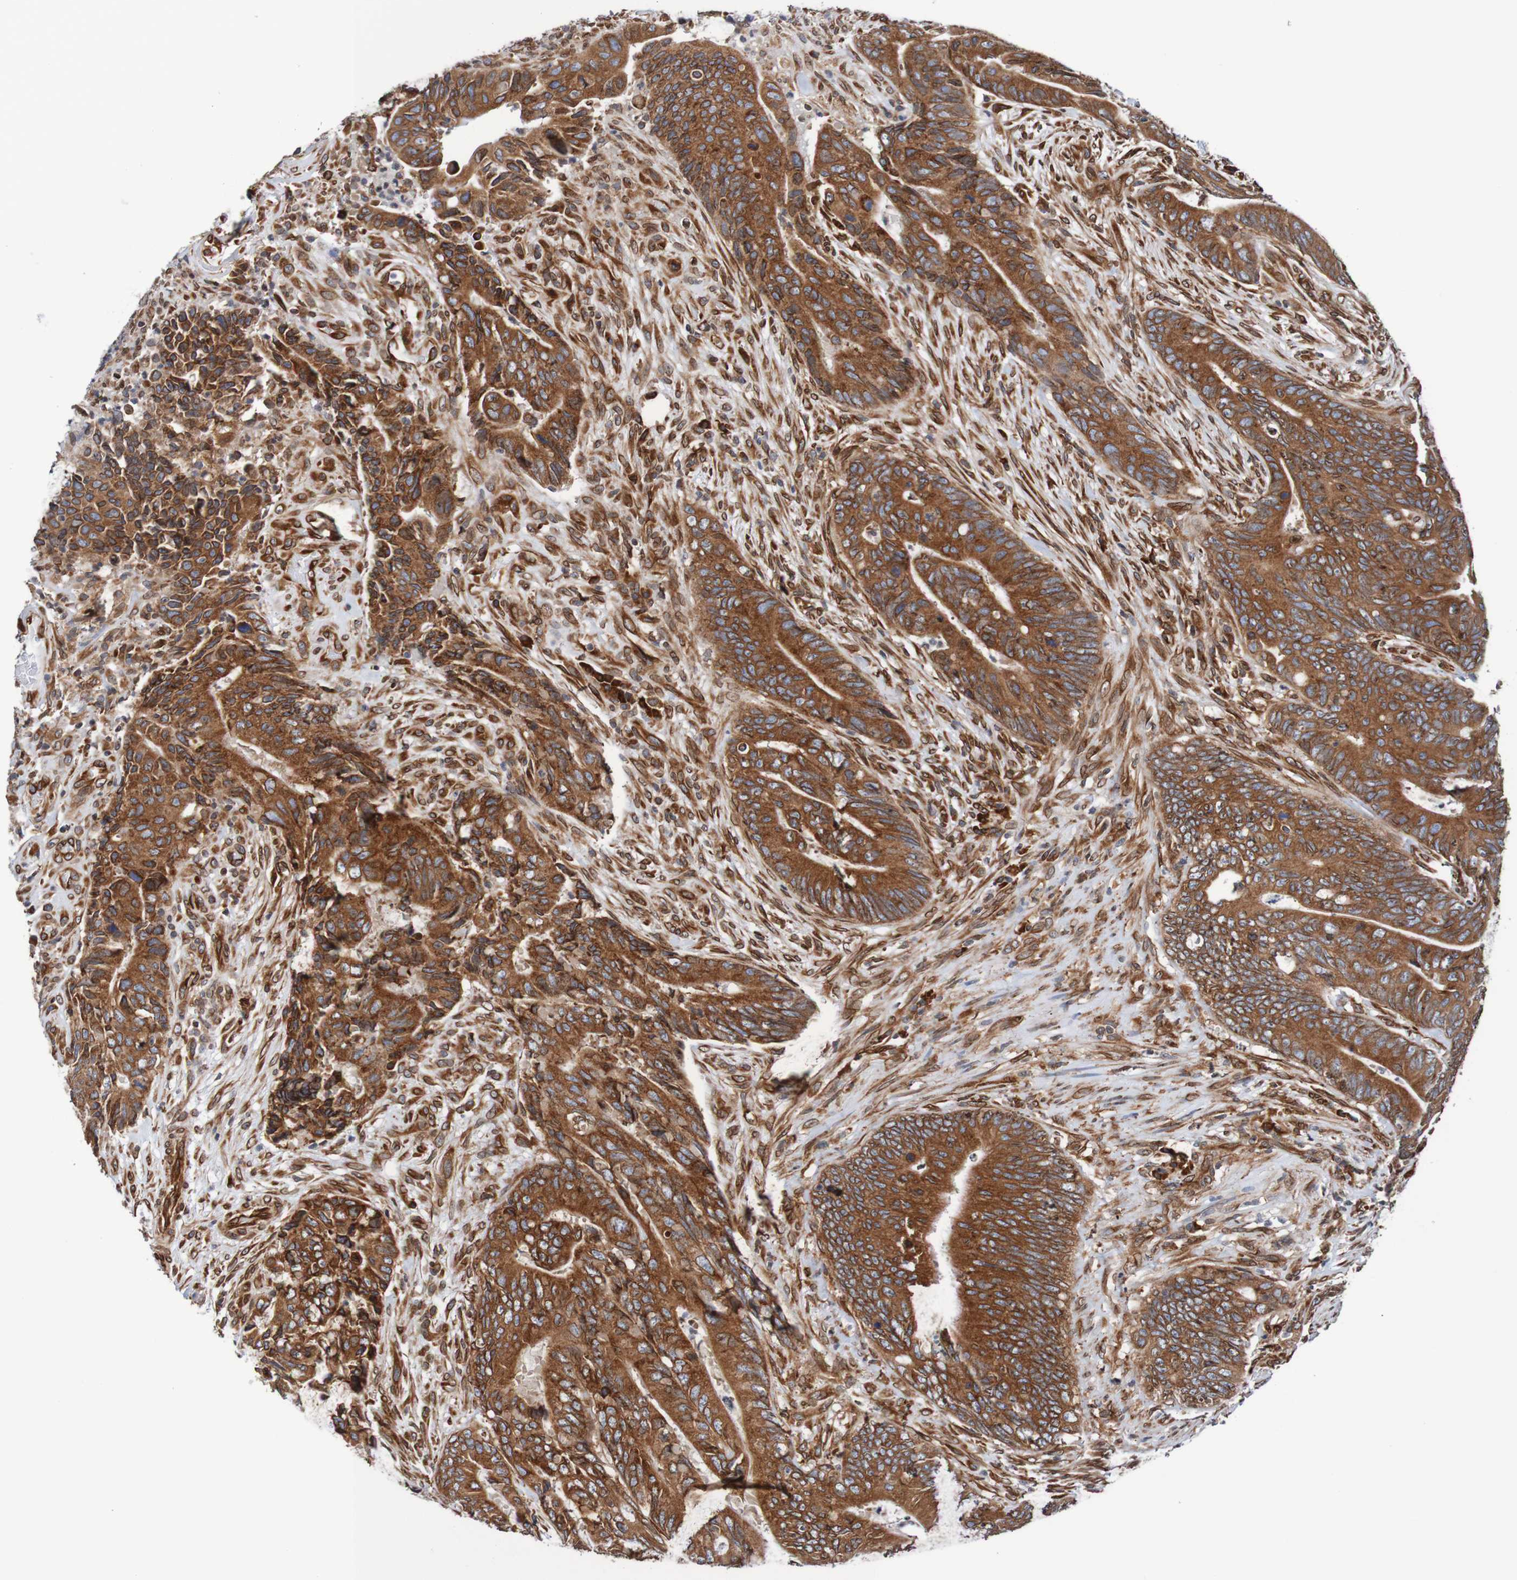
{"staining": {"intensity": "strong", "quantity": ">75%", "location": "cytoplasmic/membranous,nuclear"}, "tissue": "colorectal cancer", "cell_type": "Tumor cells", "image_type": "cancer", "snomed": [{"axis": "morphology", "description": "Normal tissue, NOS"}, {"axis": "morphology", "description": "Adenocarcinoma, NOS"}, {"axis": "topography", "description": "Colon"}], "caption": "Tumor cells show strong cytoplasmic/membranous and nuclear expression in about >75% of cells in adenocarcinoma (colorectal). (brown staining indicates protein expression, while blue staining denotes nuclei).", "gene": "TMEM109", "patient": {"sex": "male", "age": 56}}